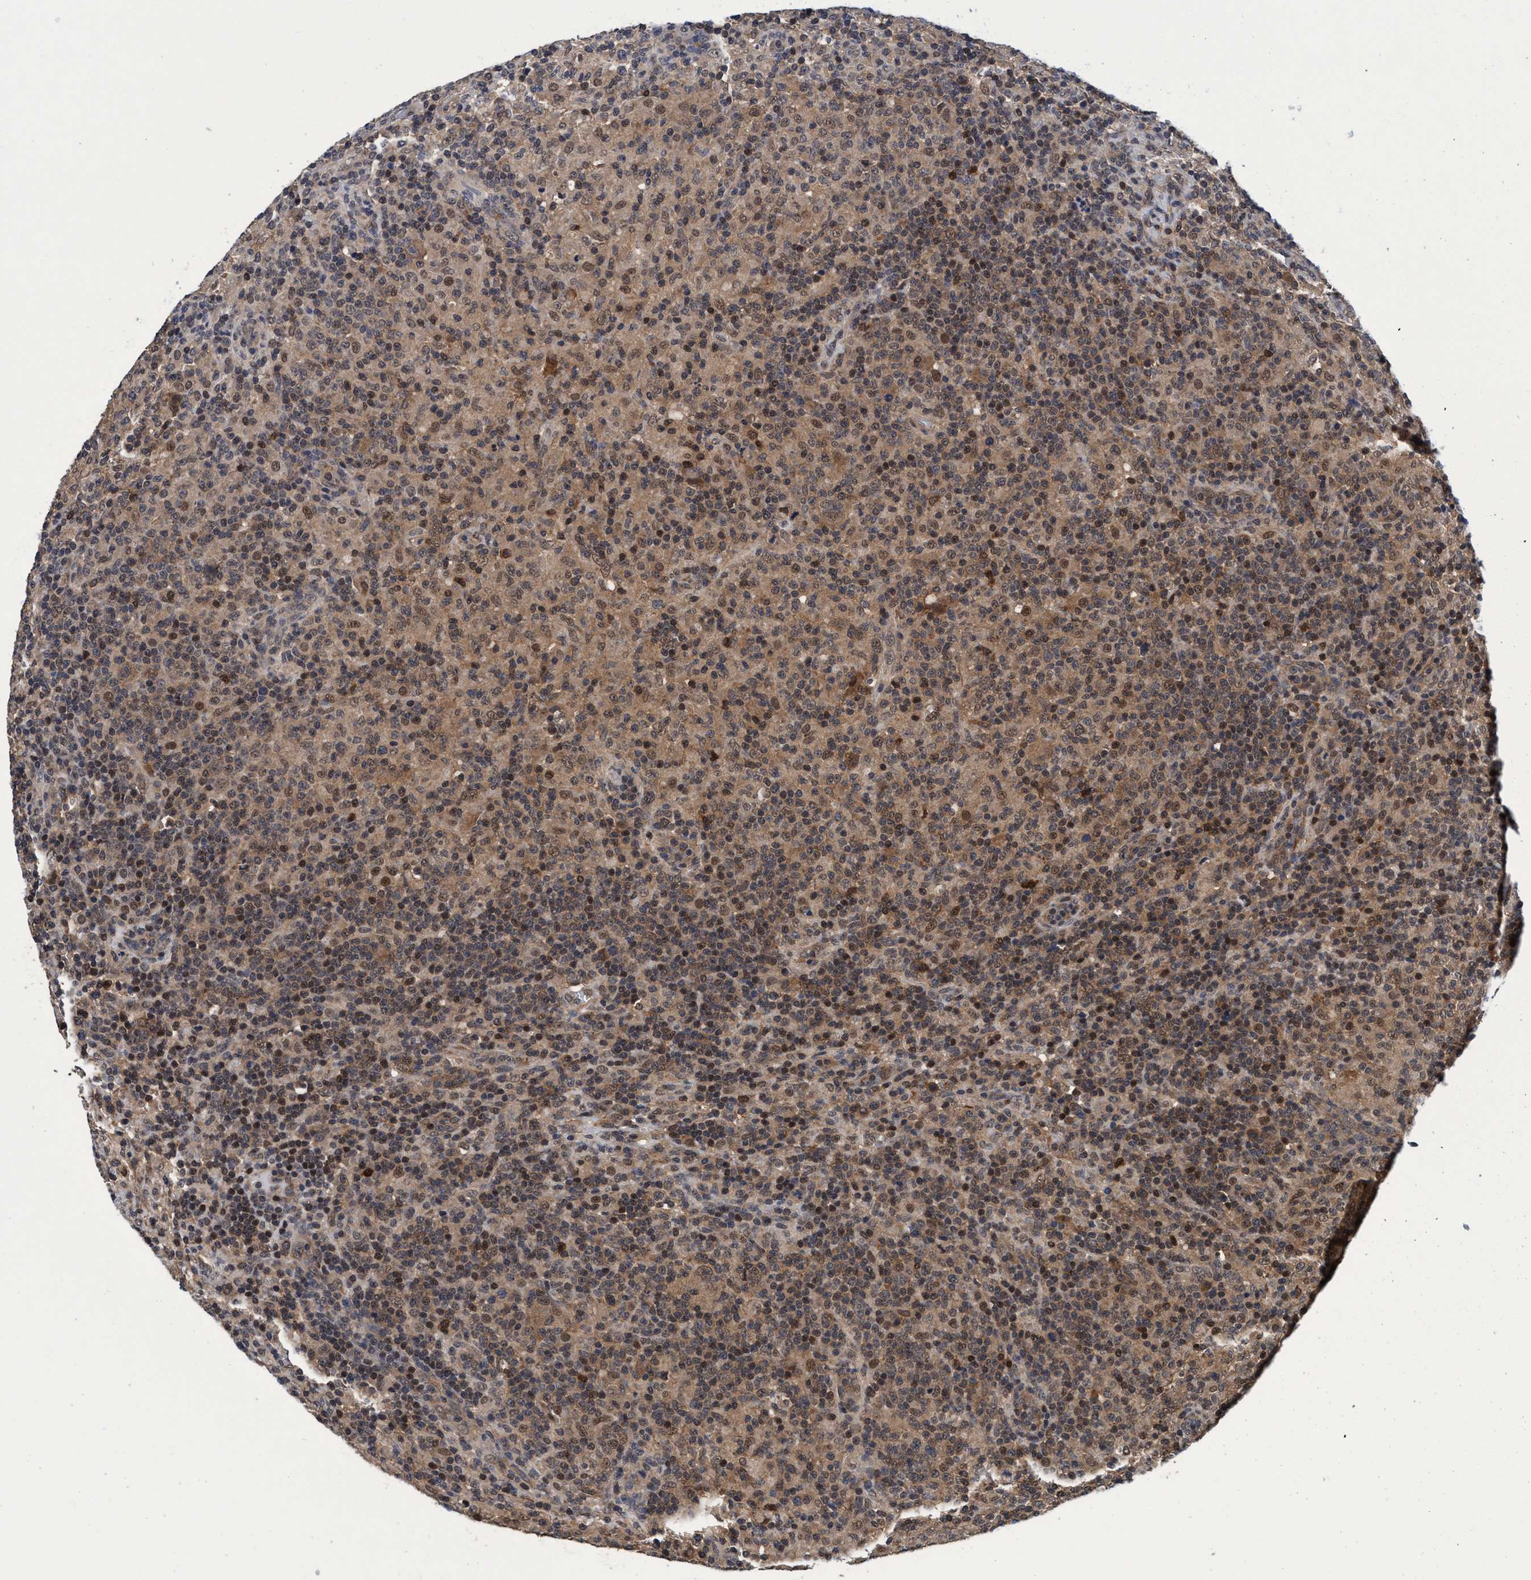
{"staining": {"intensity": "weak", "quantity": ">75%", "location": "cytoplasmic/membranous"}, "tissue": "lymphoma", "cell_type": "Tumor cells", "image_type": "cancer", "snomed": [{"axis": "morphology", "description": "Hodgkin's disease, NOS"}, {"axis": "topography", "description": "Lymph node"}], "caption": "This photomicrograph shows immunohistochemistry (IHC) staining of human lymphoma, with low weak cytoplasmic/membranous positivity in approximately >75% of tumor cells.", "gene": "PSMD12", "patient": {"sex": "male", "age": 70}}